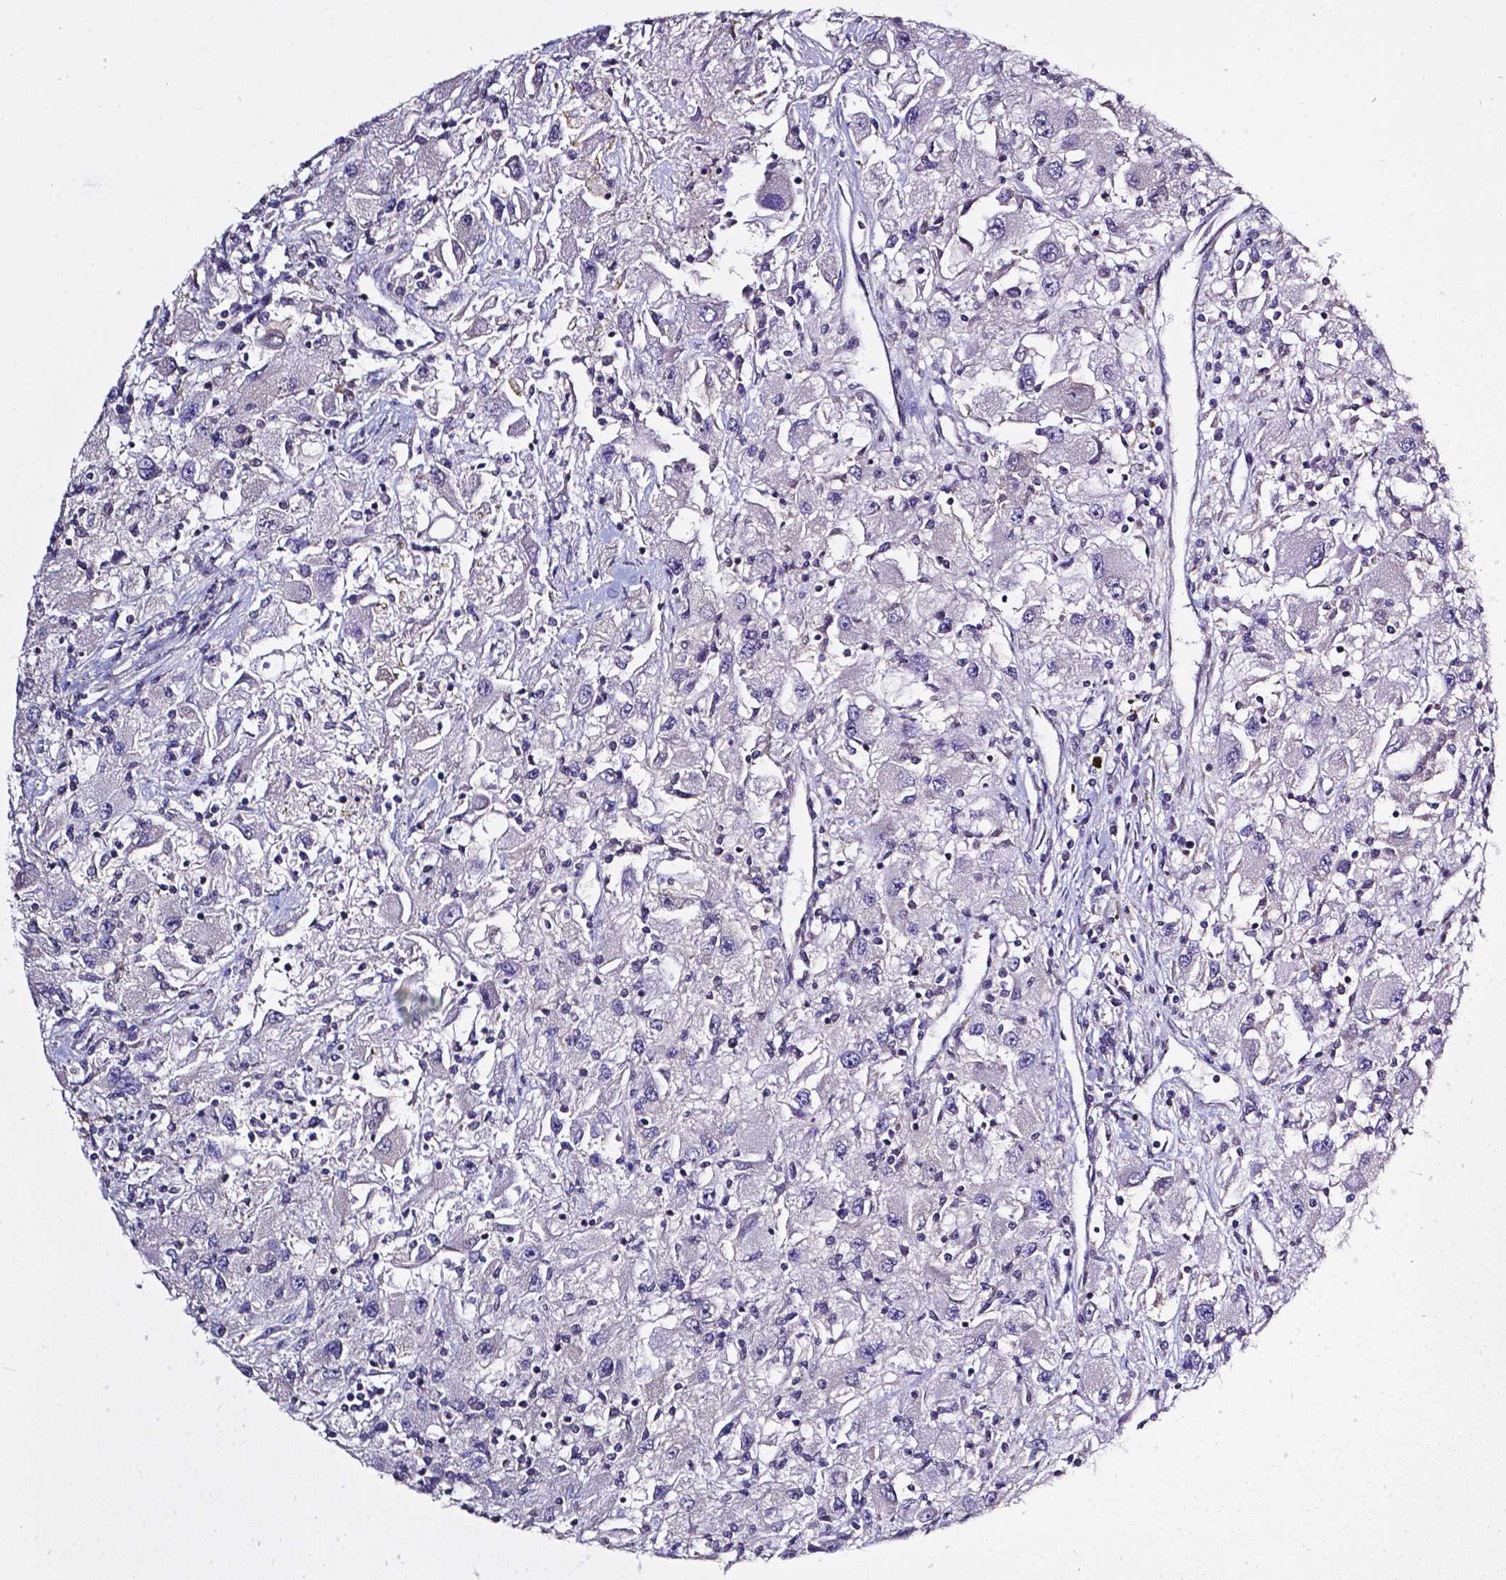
{"staining": {"intensity": "negative", "quantity": "none", "location": "none"}, "tissue": "renal cancer", "cell_type": "Tumor cells", "image_type": "cancer", "snomed": [{"axis": "morphology", "description": "Adenocarcinoma, NOS"}, {"axis": "topography", "description": "Kidney"}], "caption": "Micrograph shows no significant protein positivity in tumor cells of renal cancer (adenocarcinoma).", "gene": "OTUB1", "patient": {"sex": "female", "age": 67}}